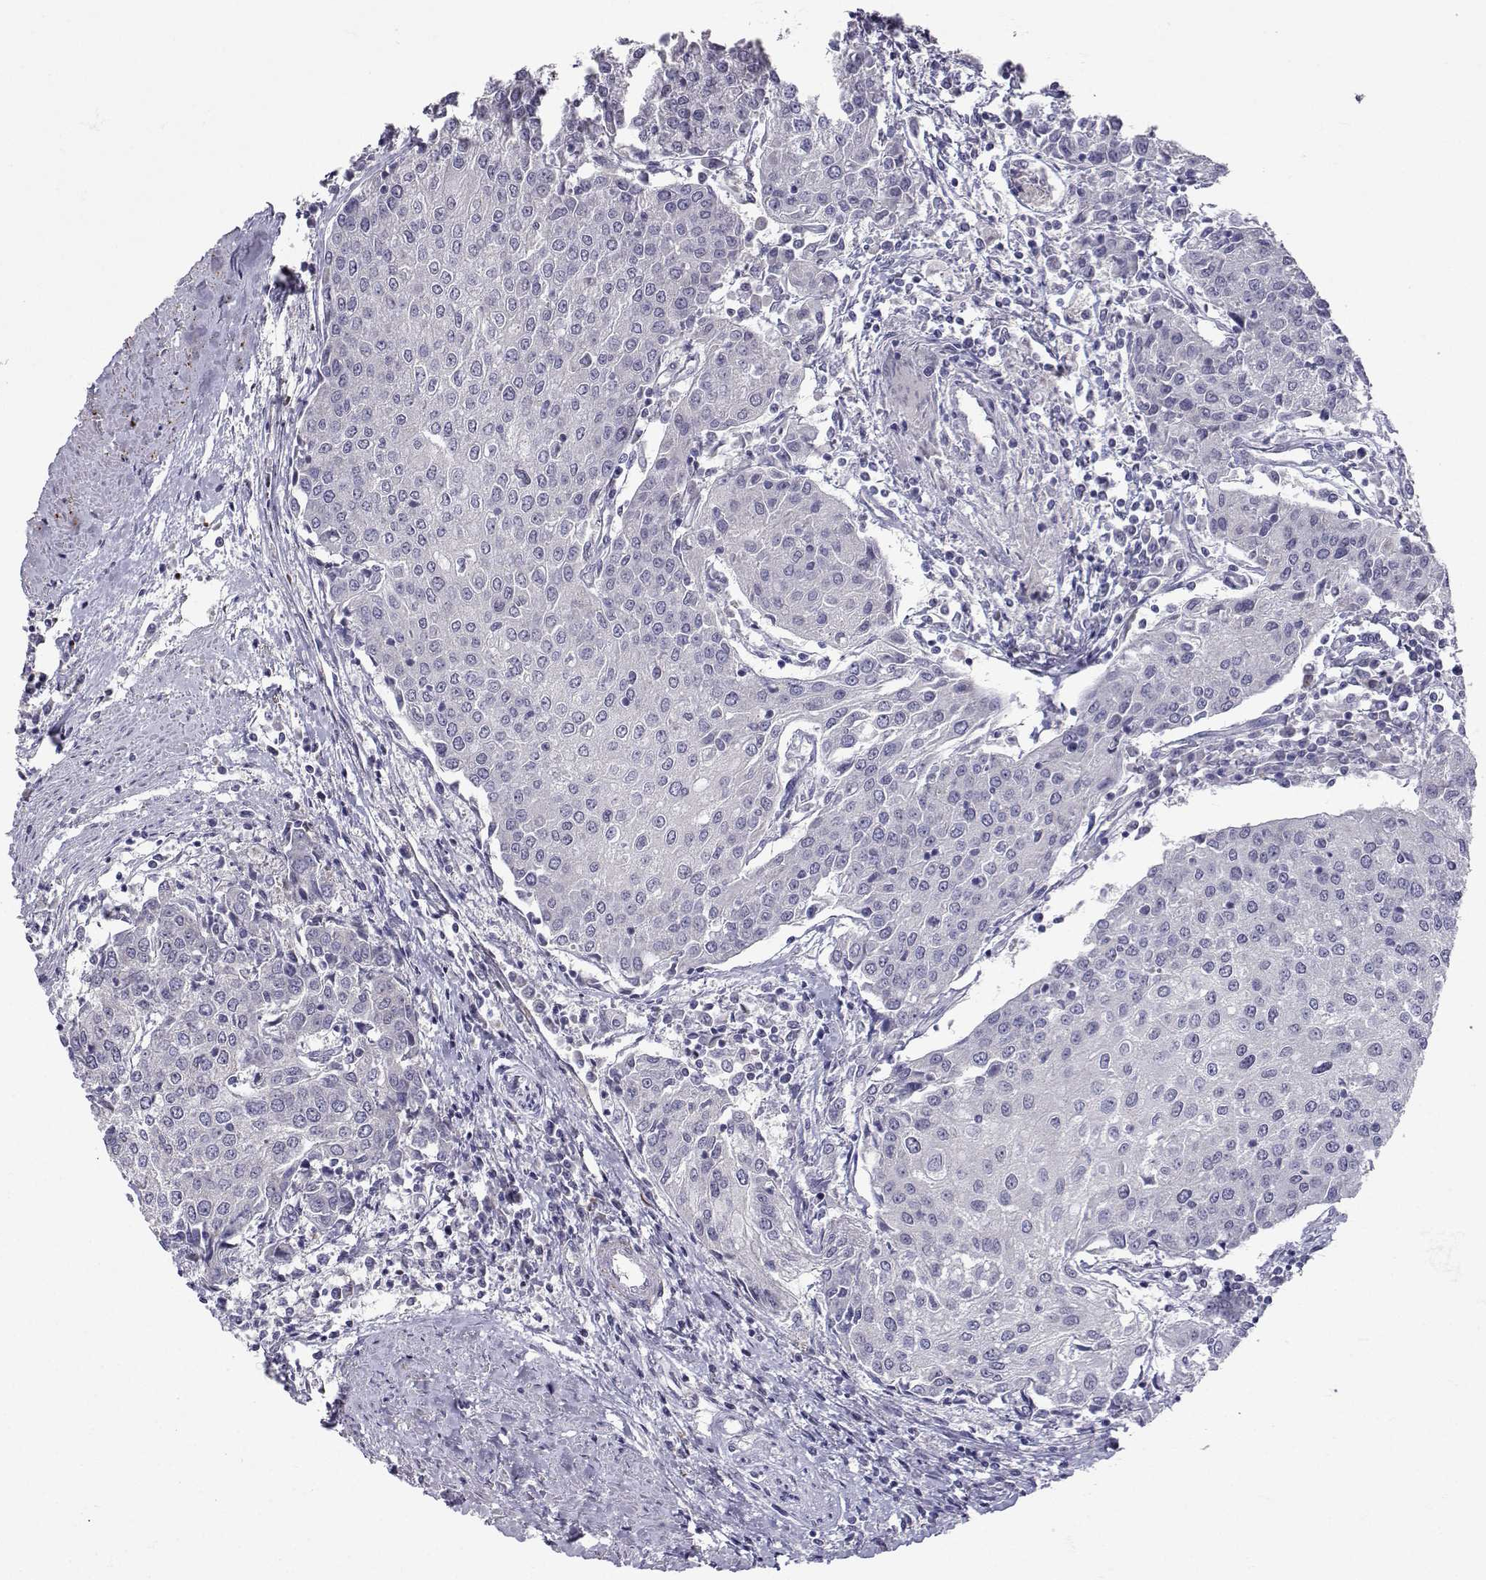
{"staining": {"intensity": "negative", "quantity": "none", "location": "none"}, "tissue": "urothelial cancer", "cell_type": "Tumor cells", "image_type": "cancer", "snomed": [{"axis": "morphology", "description": "Urothelial carcinoma, High grade"}, {"axis": "topography", "description": "Urinary bladder"}], "caption": "A high-resolution micrograph shows immunohistochemistry (IHC) staining of urothelial carcinoma (high-grade), which demonstrates no significant staining in tumor cells. Brightfield microscopy of immunohistochemistry (IHC) stained with DAB (3,3'-diaminobenzidine) (brown) and hematoxylin (blue), captured at high magnification.", "gene": "SLC6A3", "patient": {"sex": "female", "age": 85}}